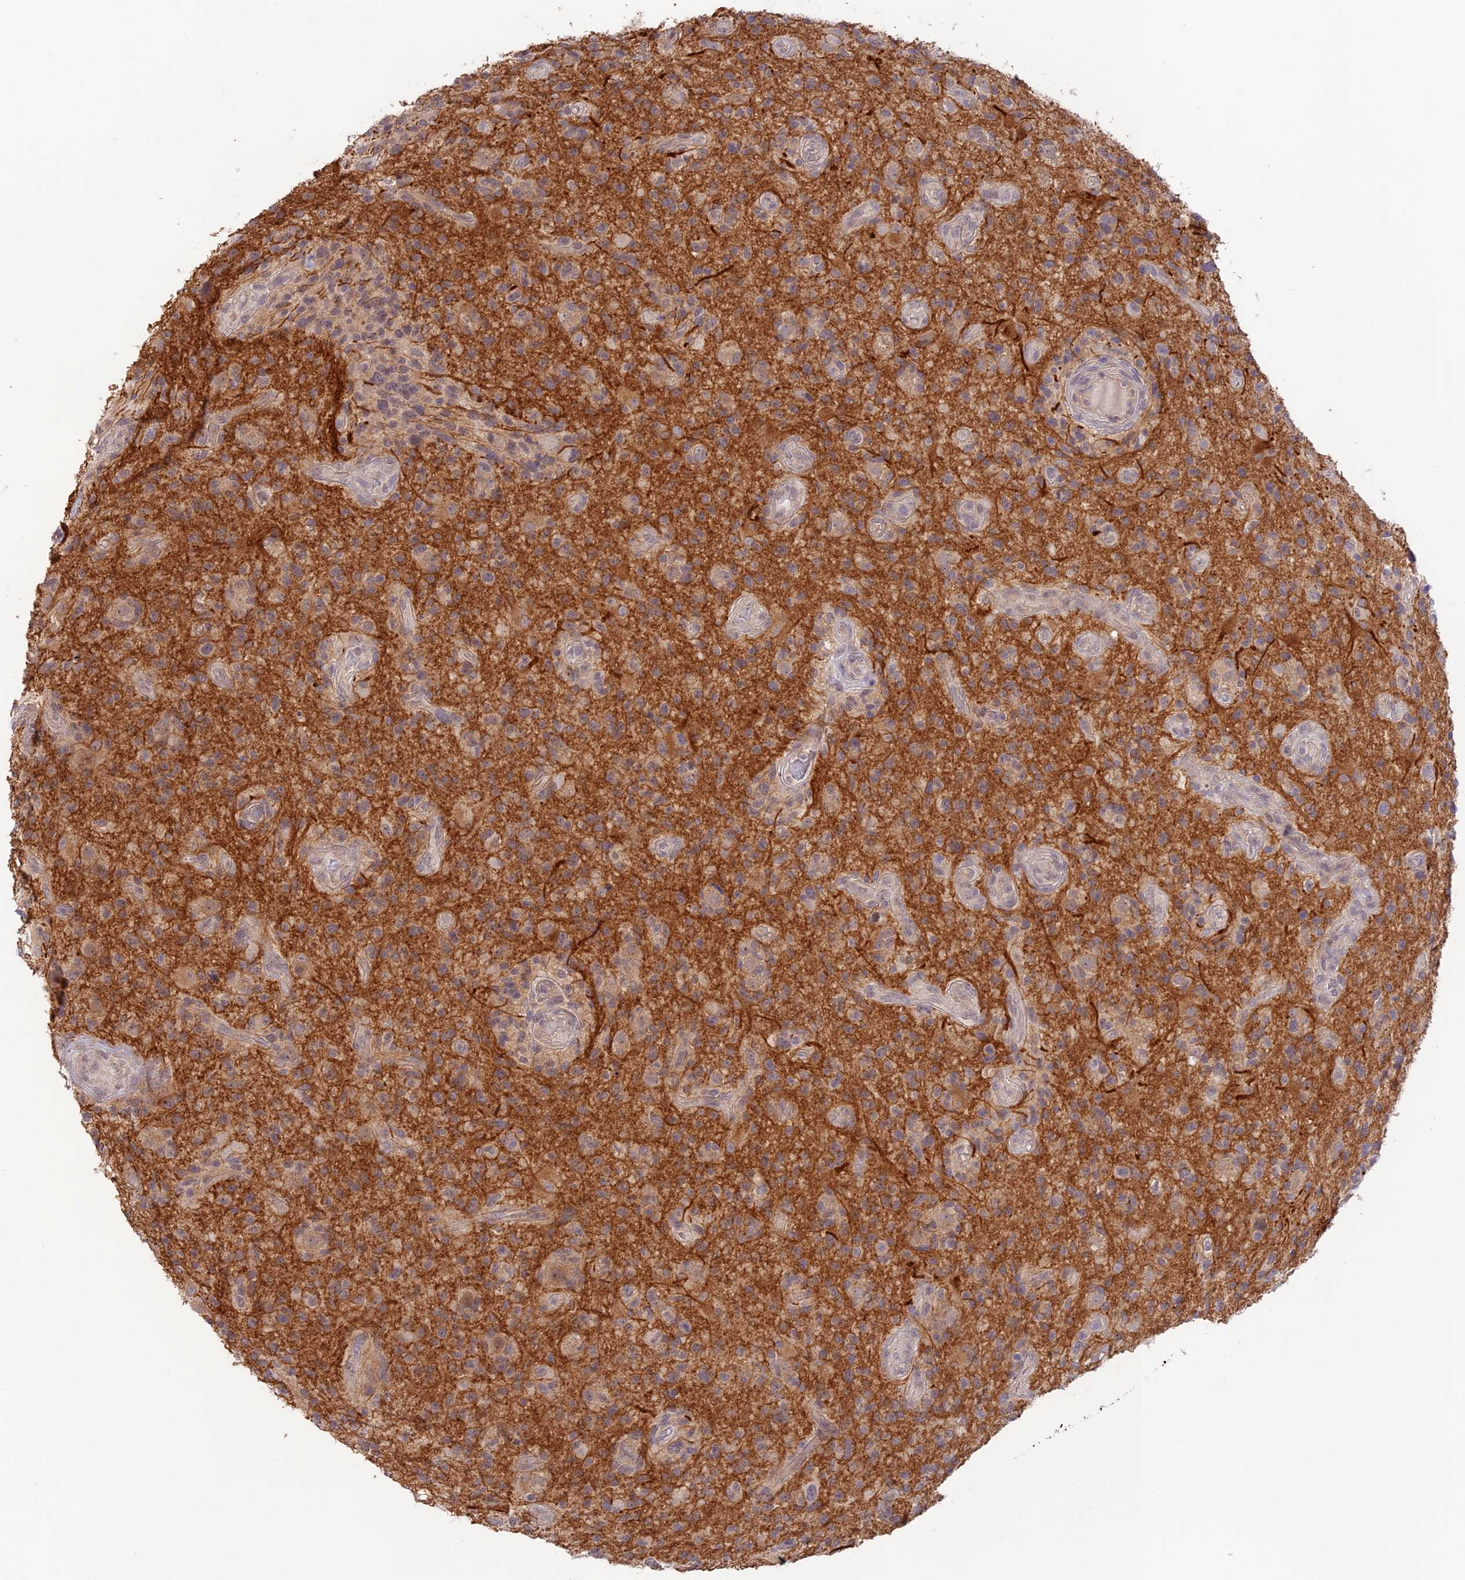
{"staining": {"intensity": "negative", "quantity": "none", "location": "none"}, "tissue": "glioma", "cell_type": "Tumor cells", "image_type": "cancer", "snomed": [{"axis": "morphology", "description": "Glioma, malignant, High grade"}, {"axis": "topography", "description": "Brain"}], "caption": "High magnification brightfield microscopy of malignant glioma (high-grade) stained with DAB (brown) and counterstained with hematoxylin (blue): tumor cells show no significant positivity.", "gene": "CAMSAP3", "patient": {"sex": "male", "age": 47}}